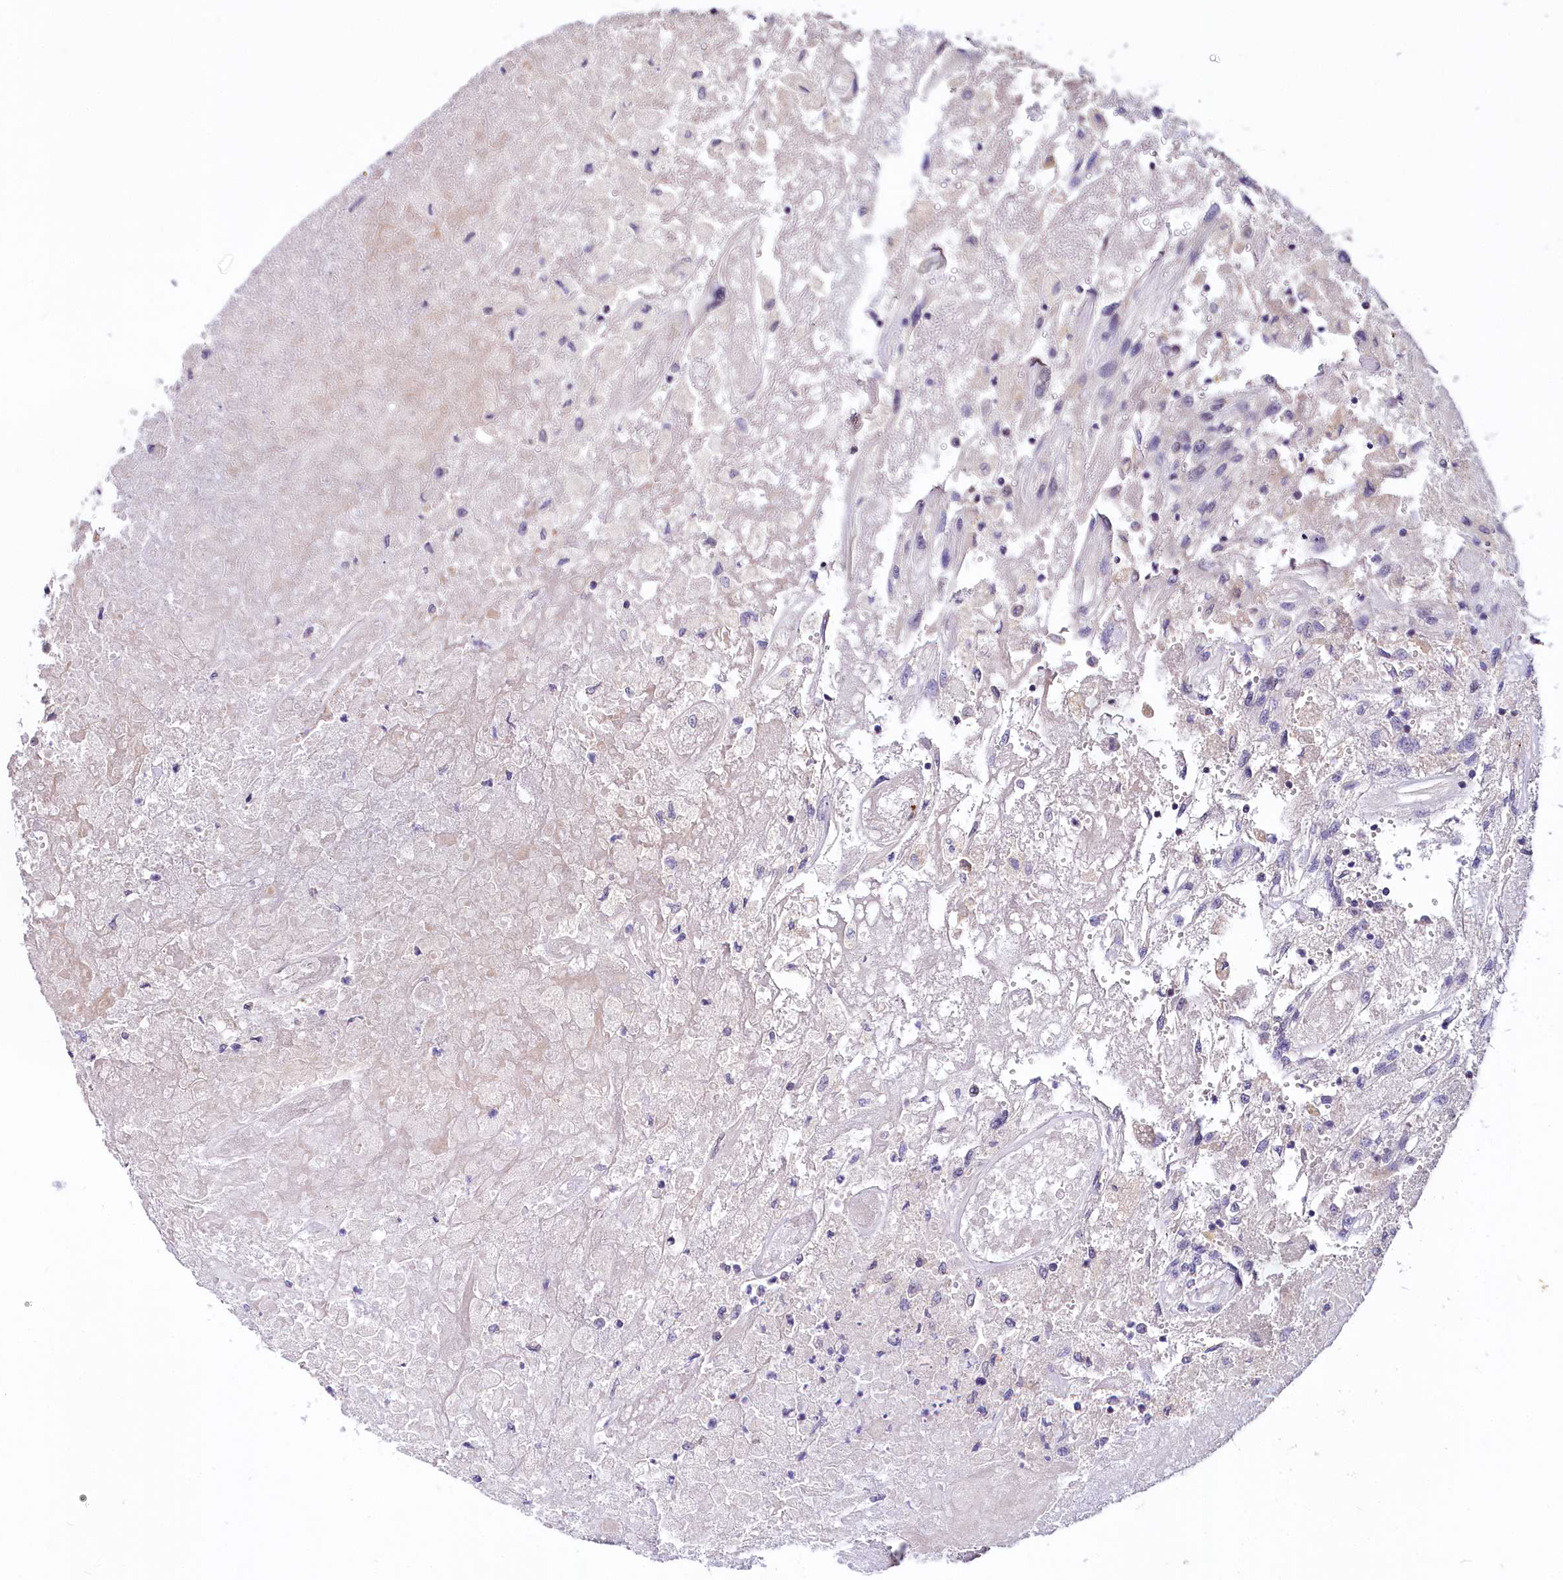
{"staining": {"intensity": "negative", "quantity": "none", "location": "none"}, "tissue": "renal cancer", "cell_type": "Tumor cells", "image_type": "cancer", "snomed": [{"axis": "morphology", "description": "Adenocarcinoma, NOS"}, {"axis": "topography", "description": "Kidney"}], "caption": "Immunohistochemistry photomicrograph of neoplastic tissue: renal adenocarcinoma stained with DAB (3,3'-diaminobenzidine) reveals no significant protein expression in tumor cells. (DAB (3,3'-diaminobenzidine) IHC with hematoxylin counter stain).", "gene": "UBE3A", "patient": {"sex": "female", "age": 52}}